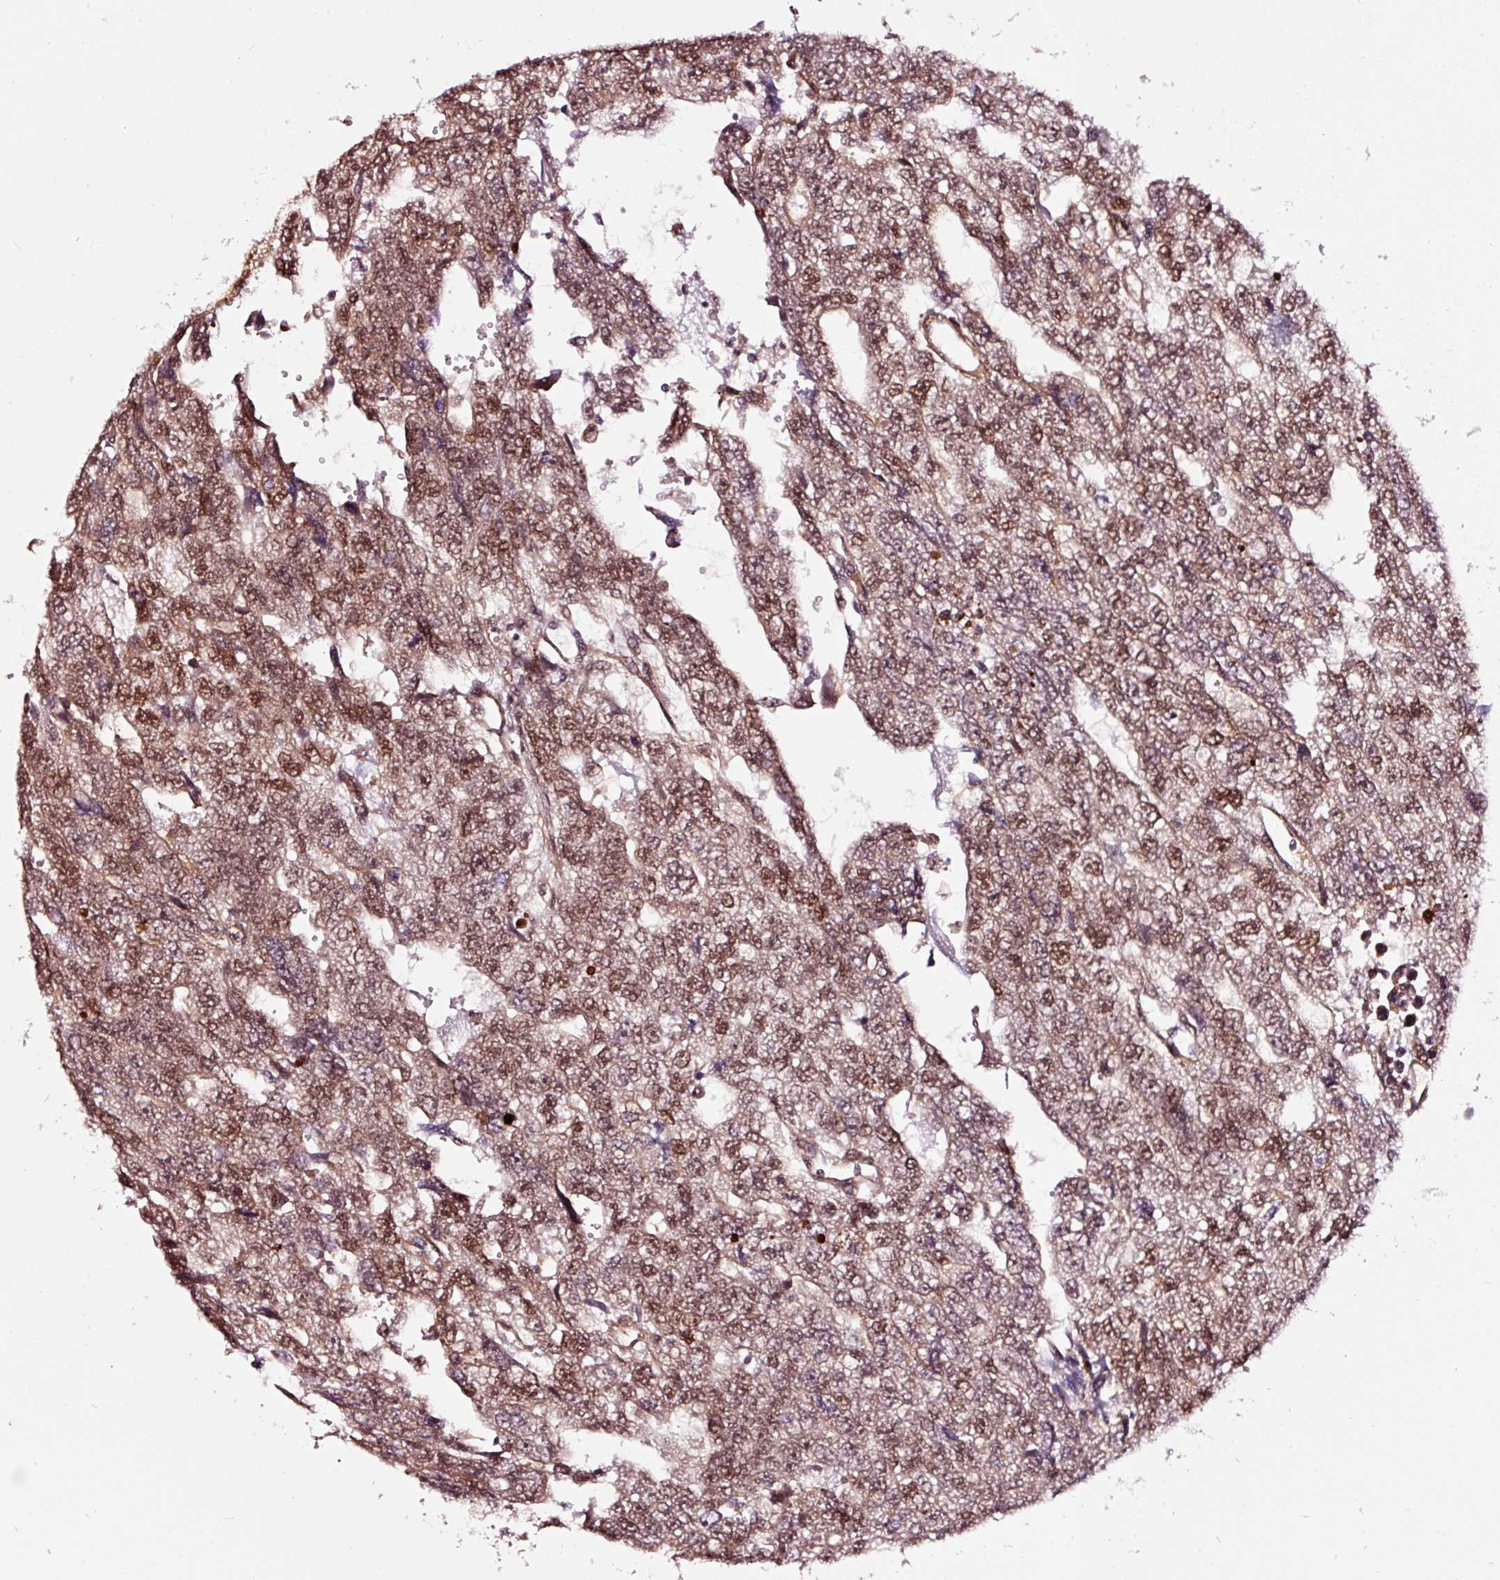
{"staining": {"intensity": "moderate", "quantity": ">75%", "location": "nuclear"}, "tissue": "testis cancer", "cell_type": "Tumor cells", "image_type": "cancer", "snomed": [{"axis": "morphology", "description": "Carcinoma, Embryonal, NOS"}, {"axis": "topography", "description": "Testis"}], "caption": "Human testis cancer stained for a protein (brown) shows moderate nuclear positive expression in approximately >75% of tumor cells.", "gene": "TPM1", "patient": {"sex": "male", "age": 20}}